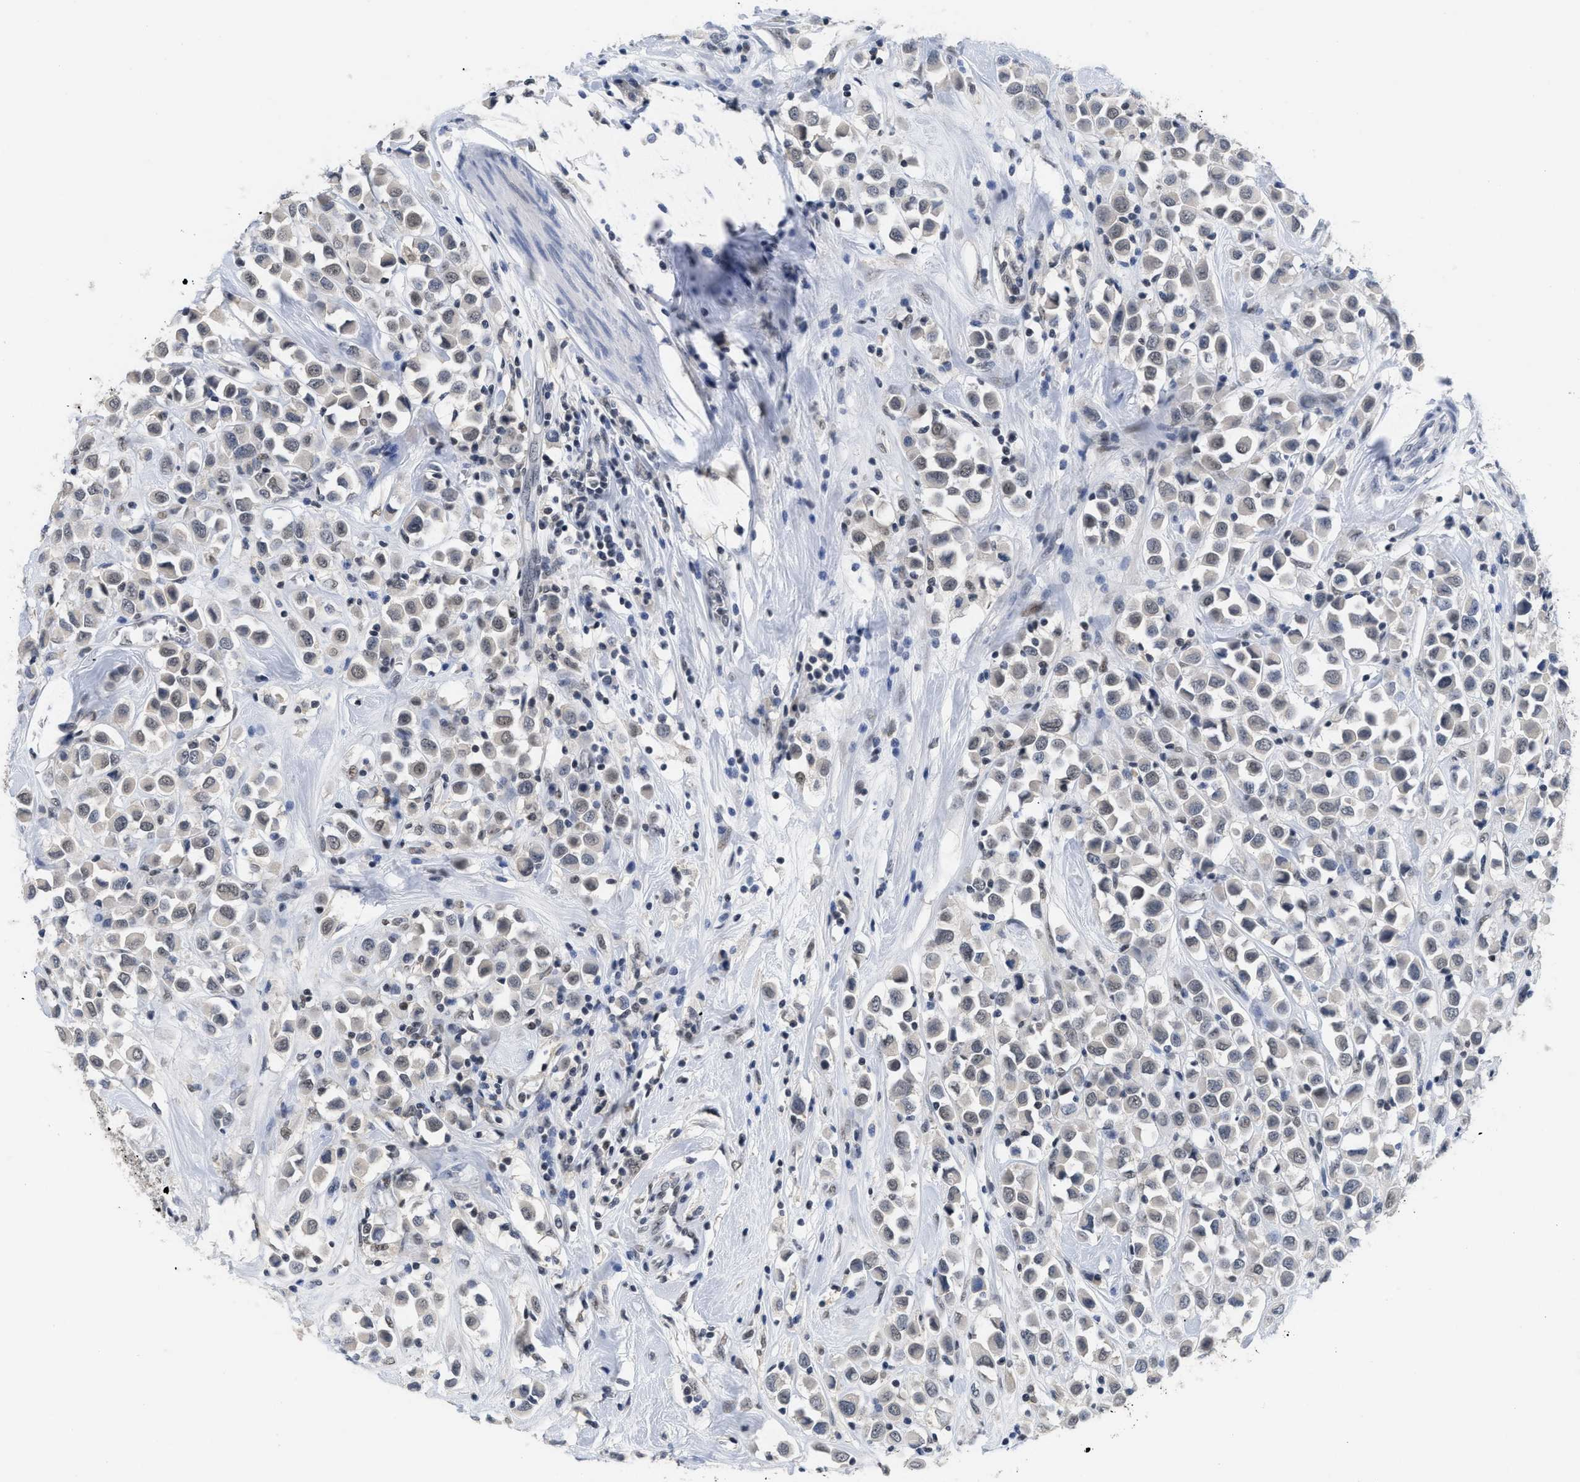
{"staining": {"intensity": "weak", "quantity": "<25%", "location": "nuclear"}, "tissue": "breast cancer", "cell_type": "Tumor cells", "image_type": "cancer", "snomed": [{"axis": "morphology", "description": "Duct carcinoma"}, {"axis": "topography", "description": "Breast"}], "caption": "The micrograph demonstrates no significant expression in tumor cells of breast cancer.", "gene": "GGNBP2", "patient": {"sex": "female", "age": 61}}